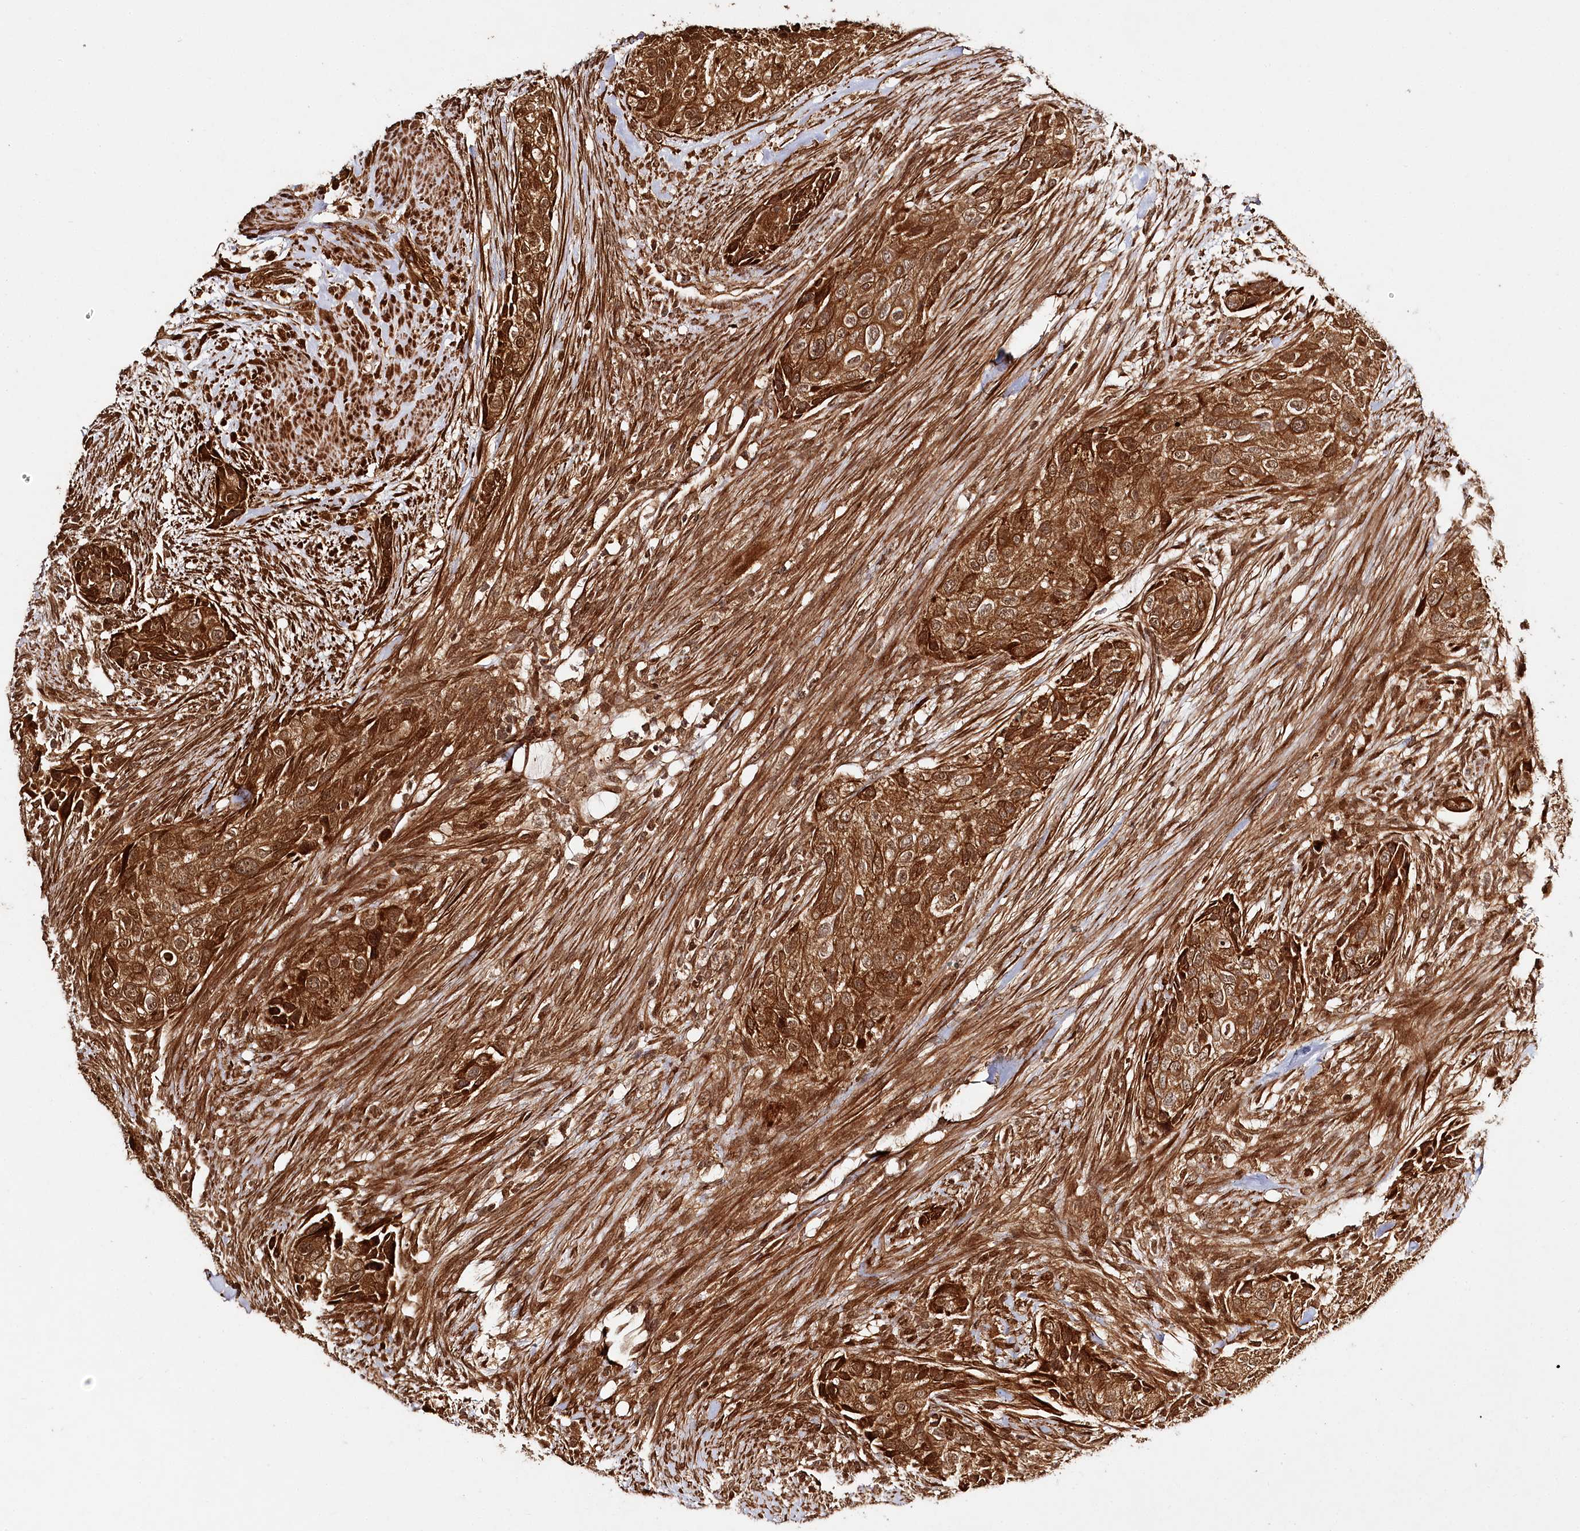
{"staining": {"intensity": "strong", "quantity": ">75%", "location": "cytoplasmic/membranous,nuclear"}, "tissue": "urothelial cancer", "cell_type": "Tumor cells", "image_type": "cancer", "snomed": [{"axis": "morphology", "description": "Urothelial carcinoma, High grade"}, {"axis": "topography", "description": "Urinary bladder"}], "caption": "Urothelial carcinoma (high-grade) stained for a protein (brown) displays strong cytoplasmic/membranous and nuclear positive positivity in about >75% of tumor cells.", "gene": "ULK2", "patient": {"sex": "male", "age": 35}}